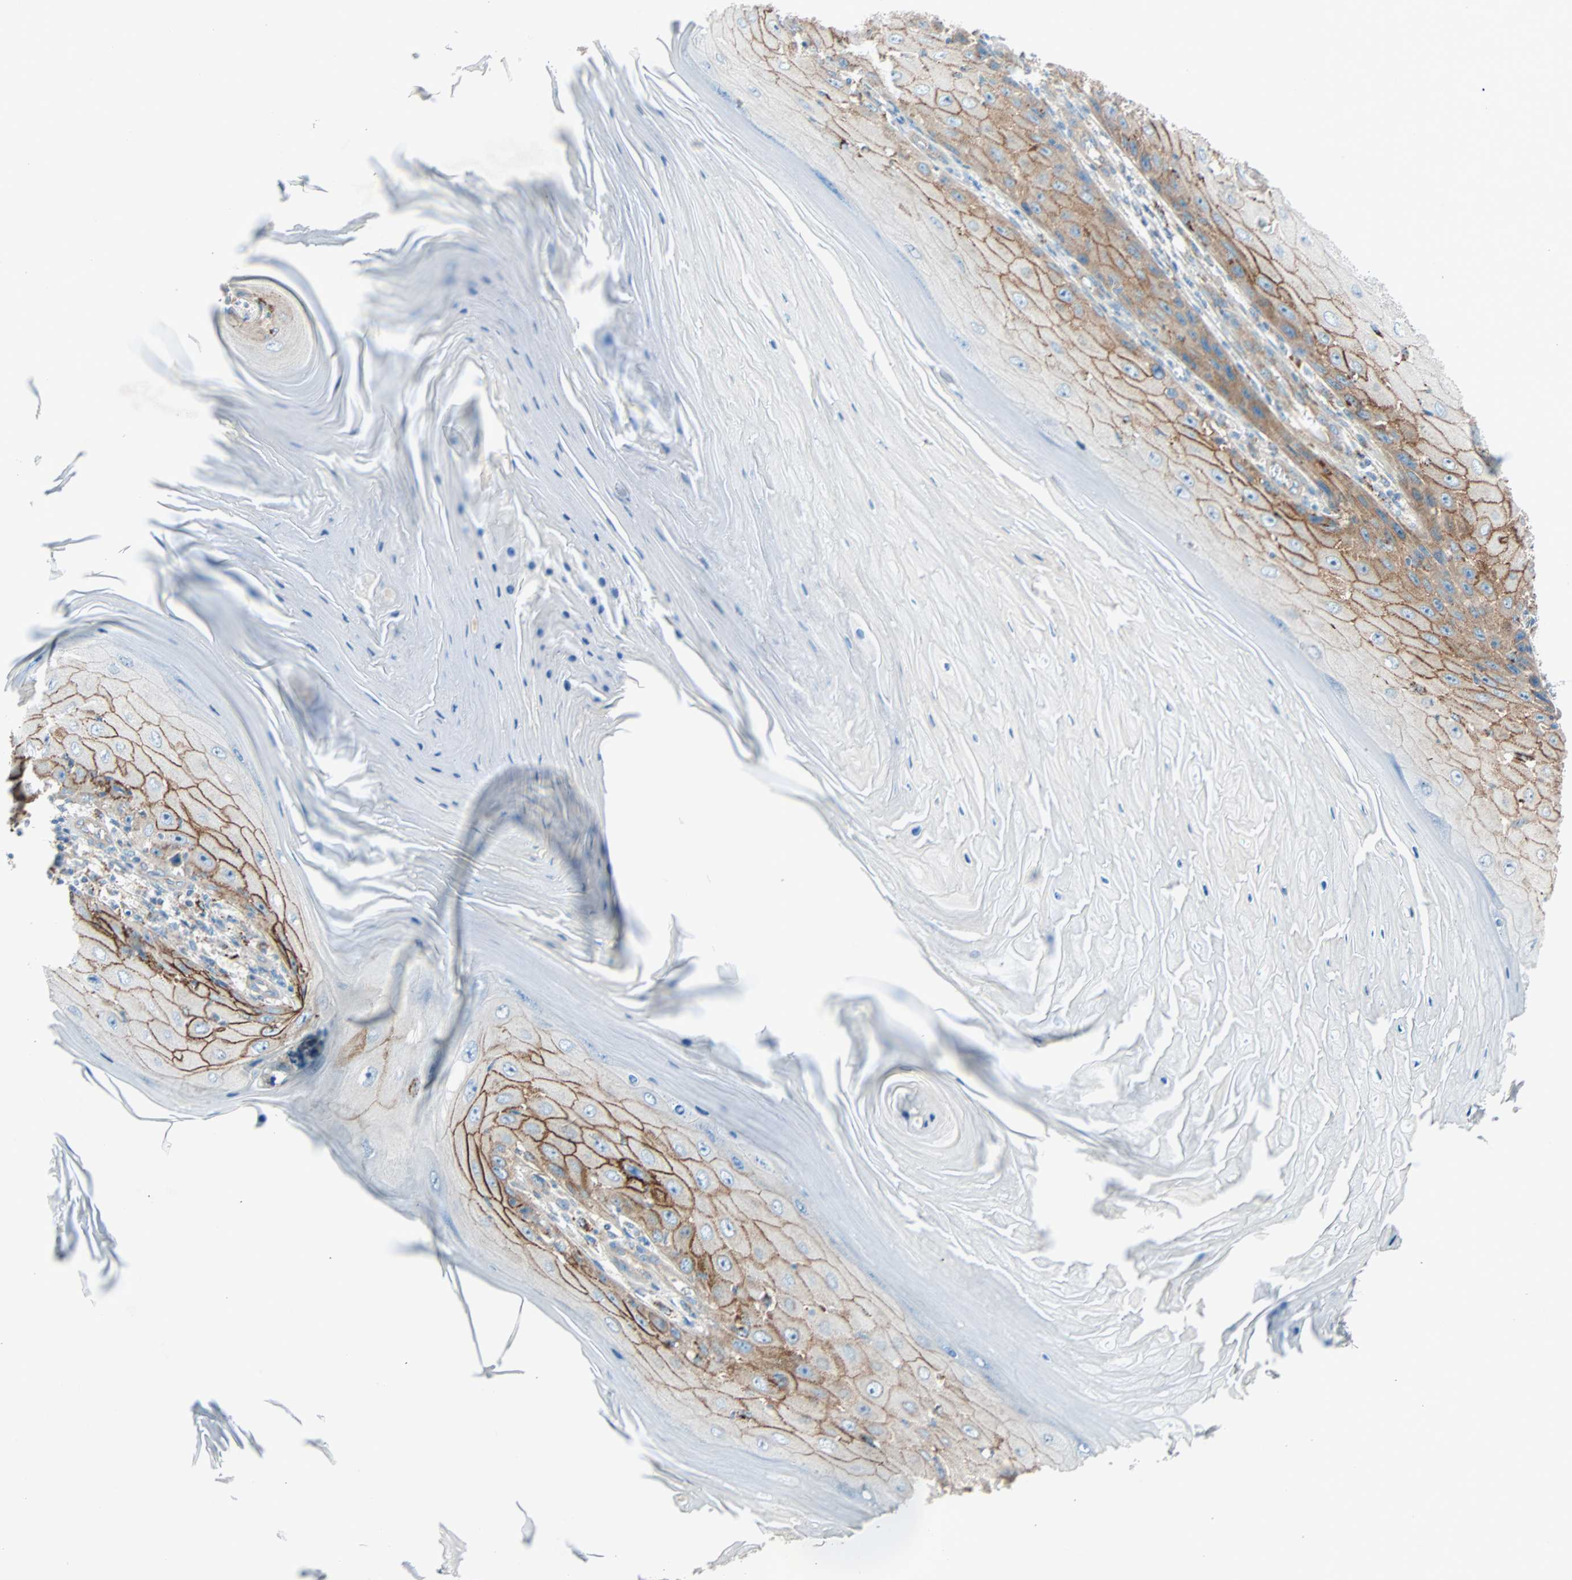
{"staining": {"intensity": "strong", "quantity": "25%-75%", "location": "cytoplasmic/membranous"}, "tissue": "skin cancer", "cell_type": "Tumor cells", "image_type": "cancer", "snomed": [{"axis": "morphology", "description": "Squamous cell carcinoma, NOS"}, {"axis": "topography", "description": "Skin"}], "caption": "Tumor cells display high levels of strong cytoplasmic/membranous positivity in about 25%-75% of cells in skin squamous cell carcinoma. The protein is stained brown, and the nuclei are stained in blue (DAB IHC with brightfield microscopy, high magnification).", "gene": "LY6G6F", "patient": {"sex": "female", "age": 73}}